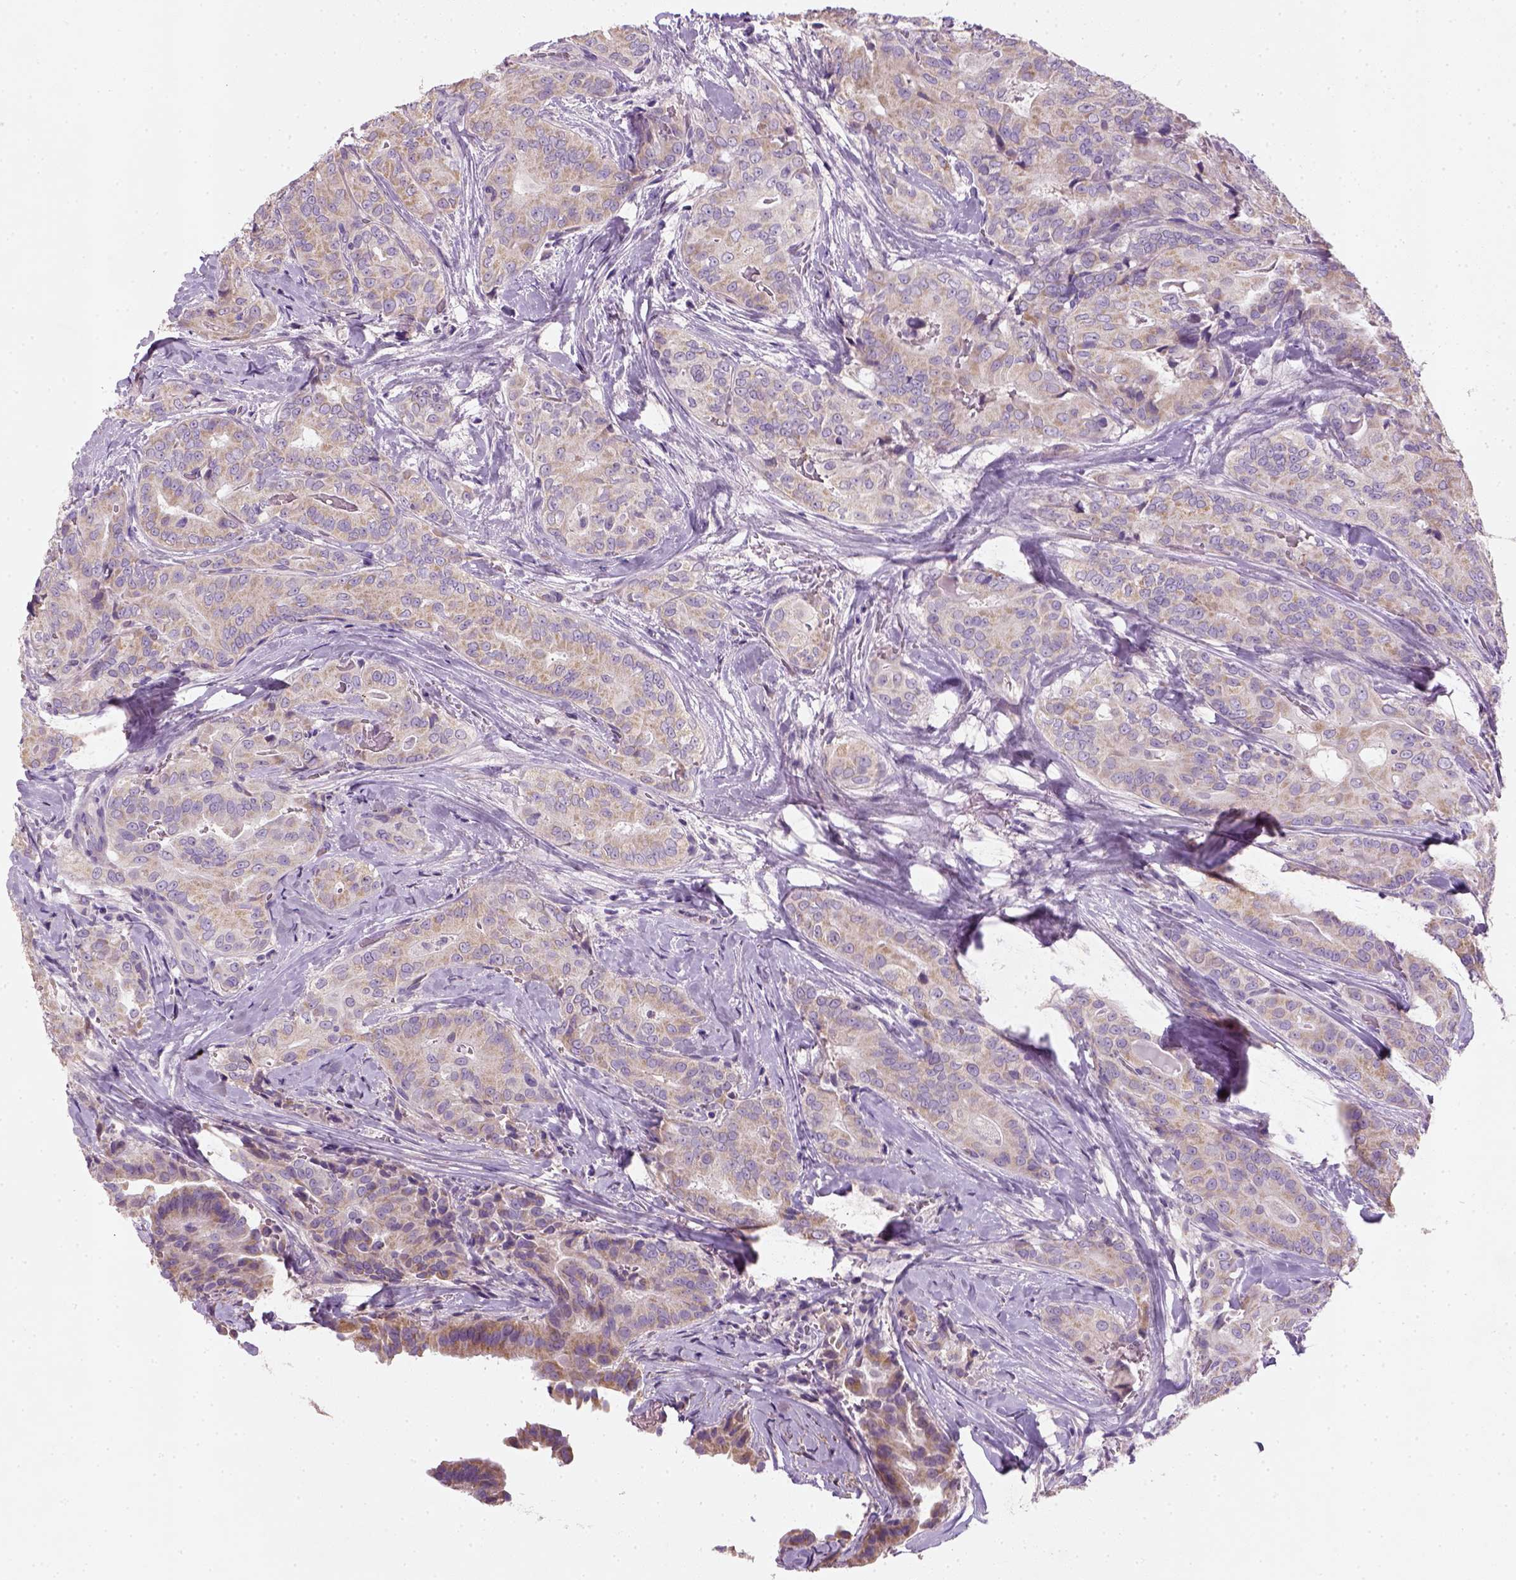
{"staining": {"intensity": "moderate", "quantity": ">75%", "location": "cytoplasmic/membranous"}, "tissue": "thyroid cancer", "cell_type": "Tumor cells", "image_type": "cancer", "snomed": [{"axis": "morphology", "description": "Papillary adenocarcinoma, NOS"}, {"axis": "topography", "description": "Thyroid gland"}], "caption": "Papillary adenocarcinoma (thyroid) stained for a protein (brown) exhibits moderate cytoplasmic/membranous positive staining in about >75% of tumor cells.", "gene": "NUDT6", "patient": {"sex": "male", "age": 61}}